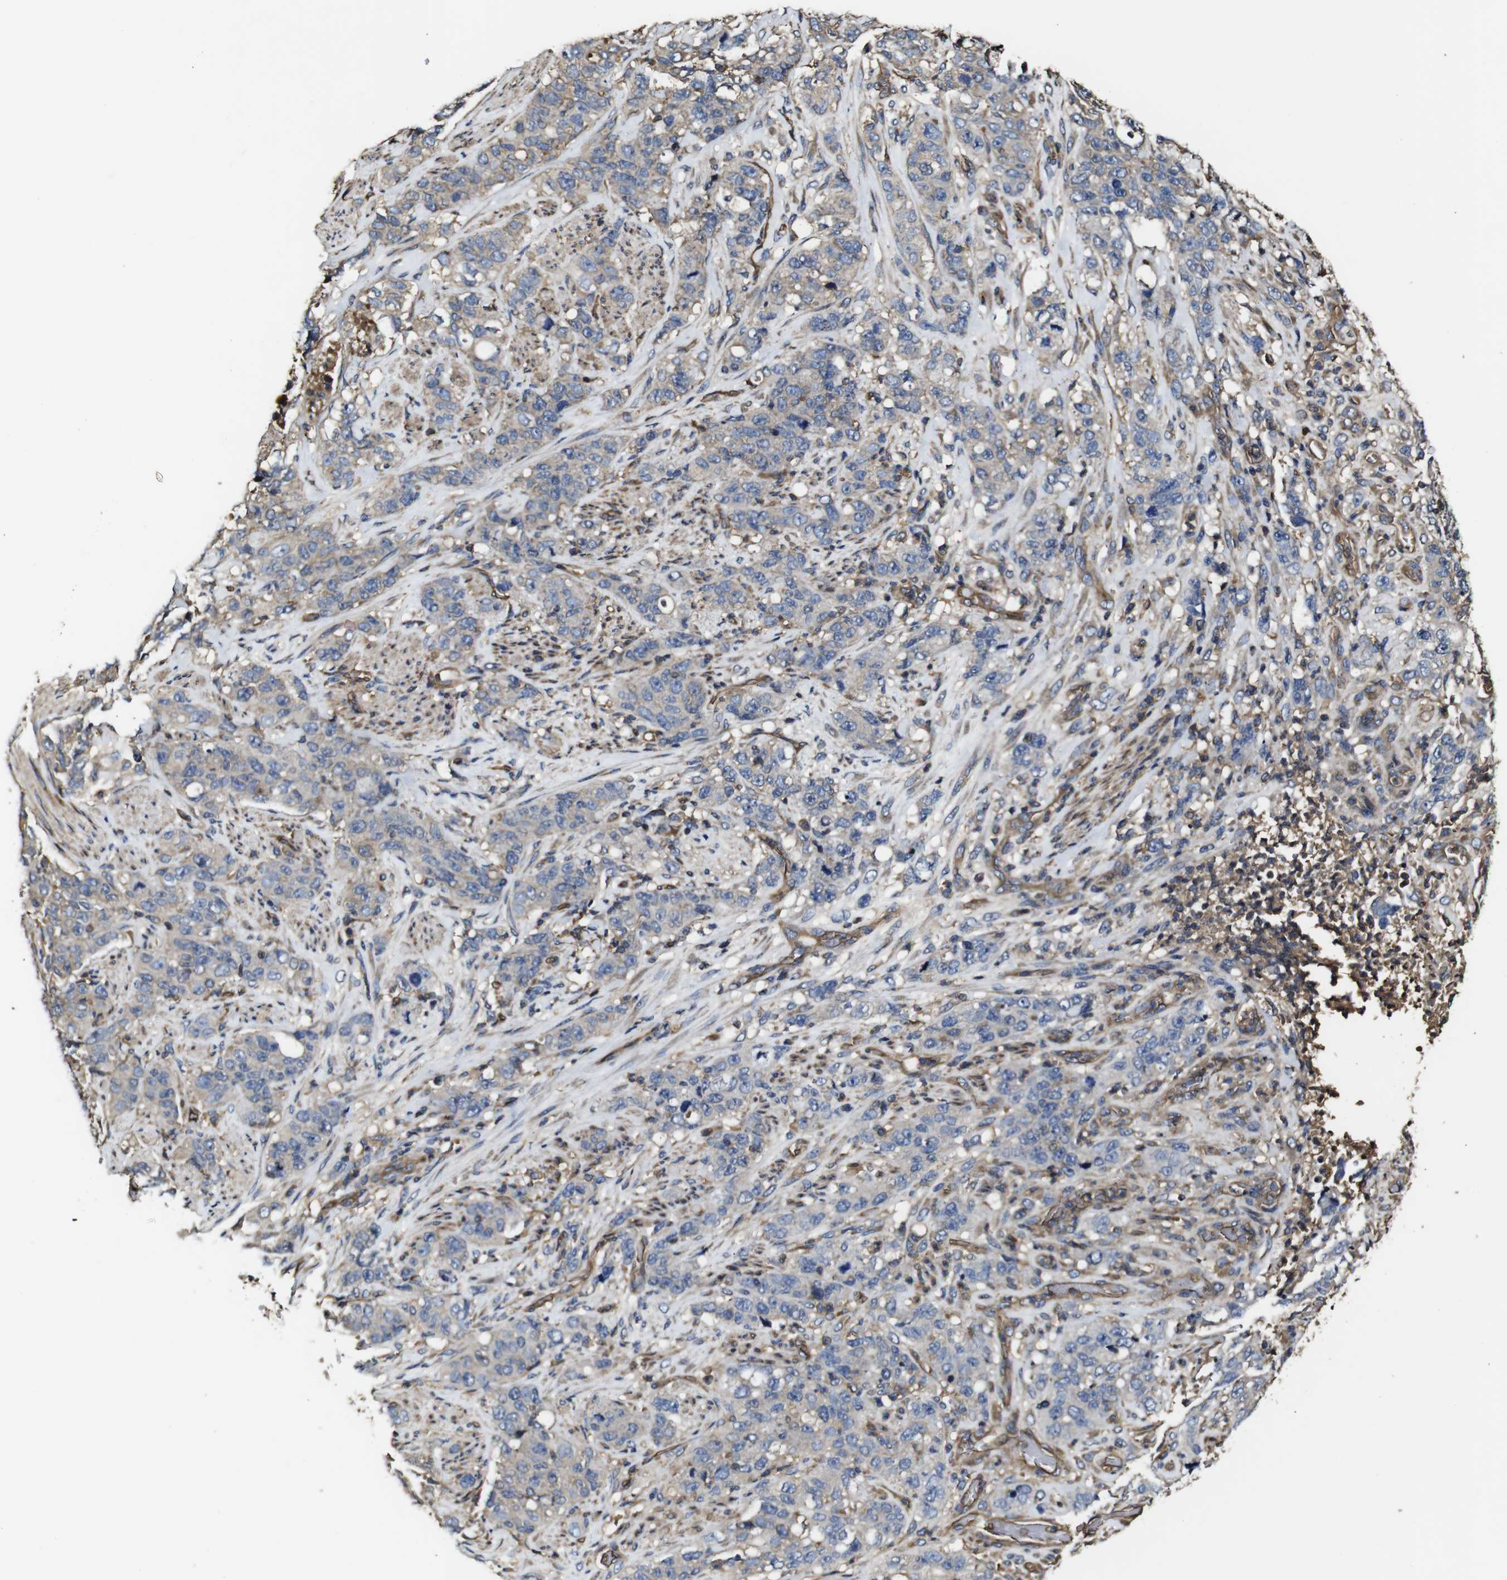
{"staining": {"intensity": "weak", "quantity": "25%-75%", "location": "cytoplasmic/membranous"}, "tissue": "stomach cancer", "cell_type": "Tumor cells", "image_type": "cancer", "snomed": [{"axis": "morphology", "description": "Adenocarcinoma, NOS"}, {"axis": "topography", "description": "Stomach"}], "caption": "Stomach cancer stained with immunohistochemistry exhibits weak cytoplasmic/membranous staining in approximately 25%-75% of tumor cells. The protein is shown in brown color, while the nuclei are stained blue.", "gene": "MSN", "patient": {"sex": "male", "age": 48}}